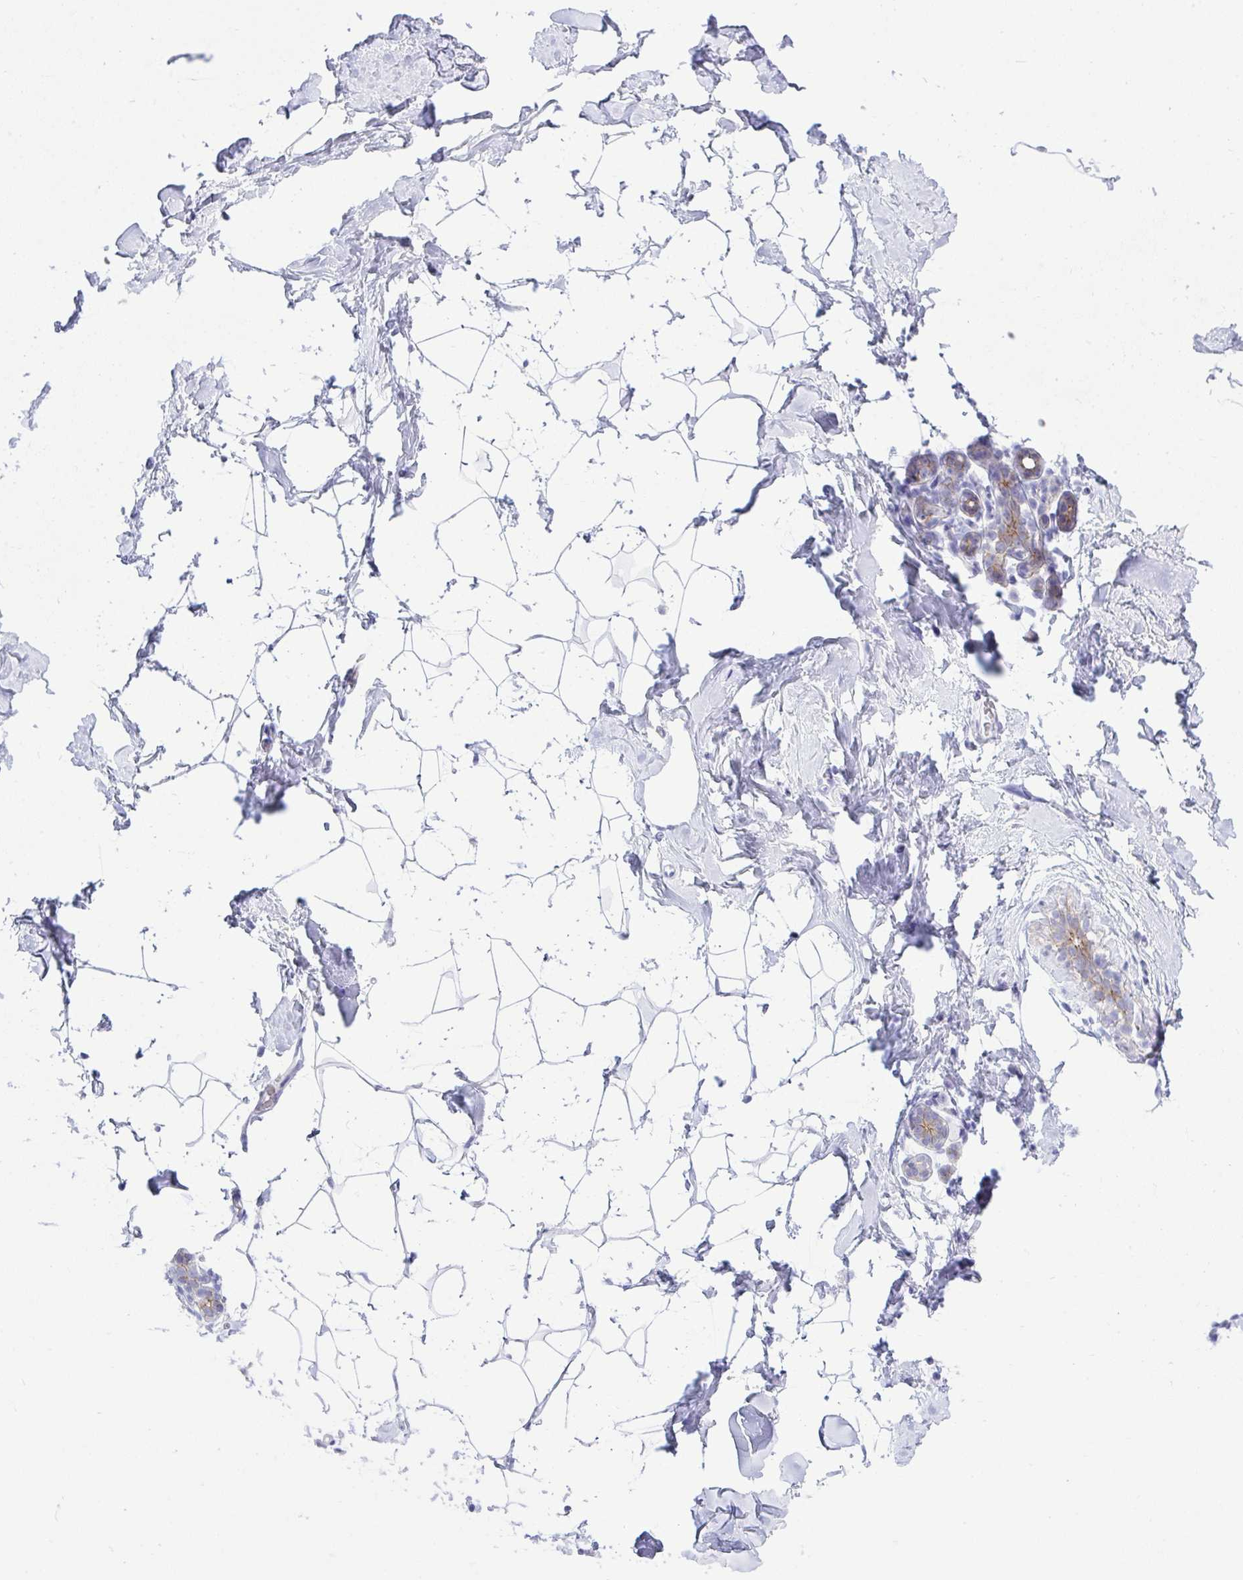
{"staining": {"intensity": "negative", "quantity": "none", "location": "none"}, "tissue": "breast", "cell_type": "Adipocytes", "image_type": "normal", "snomed": [{"axis": "morphology", "description": "Normal tissue, NOS"}, {"axis": "topography", "description": "Breast"}], "caption": "This histopathology image is of normal breast stained with immunohistochemistry (IHC) to label a protein in brown with the nuclei are counter-stained blue. There is no expression in adipocytes. (DAB (3,3'-diaminobenzidine) immunohistochemistry (IHC) with hematoxylin counter stain).", "gene": "GLB1L2", "patient": {"sex": "female", "age": 32}}